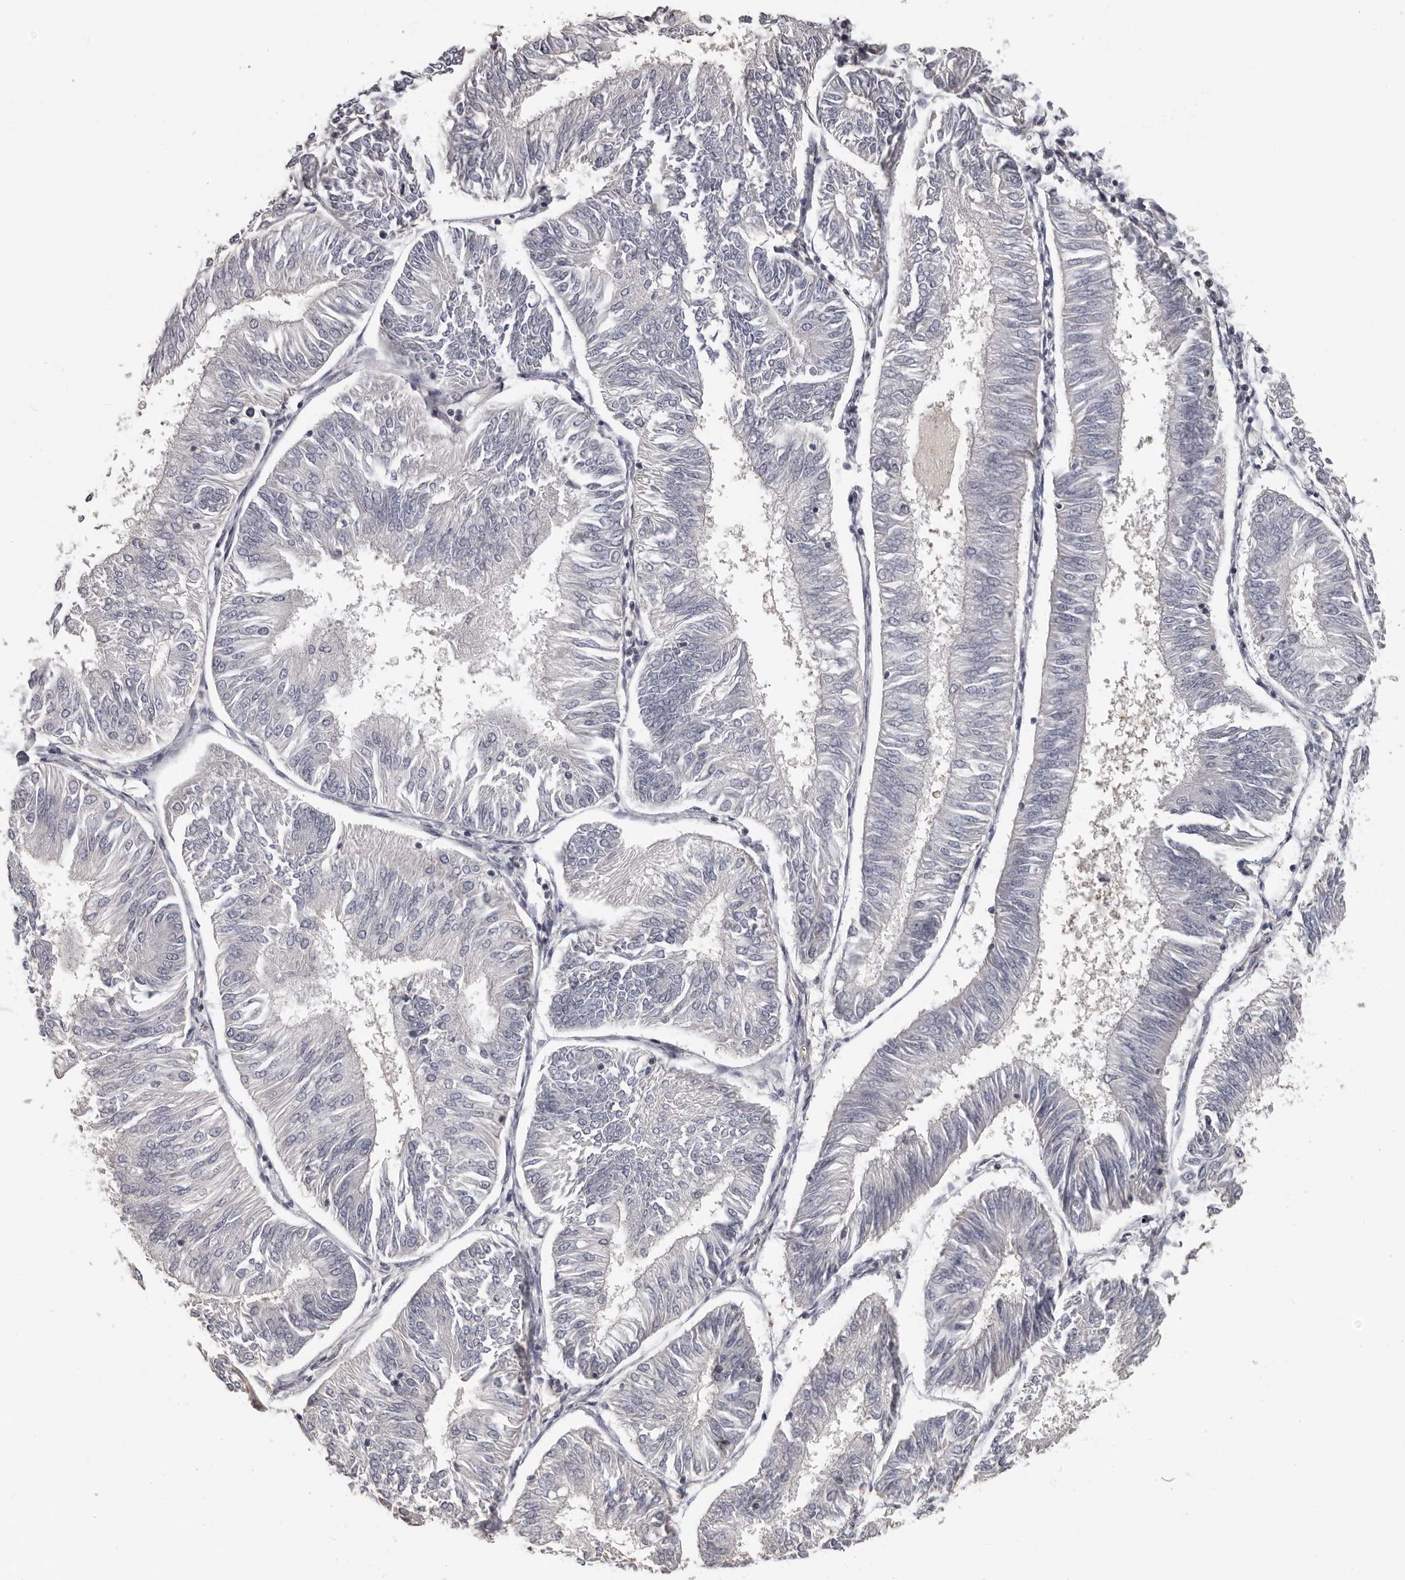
{"staining": {"intensity": "negative", "quantity": "none", "location": "none"}, "tissue": "endometrial cancer", "cell_type": "Tumor cells", "image_type": "cancer", "snomed": [{"axis": "morphology", "description": "Adenocarcinoma, NOS"}, {"axis": "topography", "description": "Endometrium"}], "caption": "This histopathology image is of endometrial cancer (adenocarcinoma) stained with immunohistochemistry to label a protein in brown with the nuclei are counter-stained blue. There is no positivity in tumor cells.", "gene": "RNF217", "patient": {"sex": "female", "age": 58}}